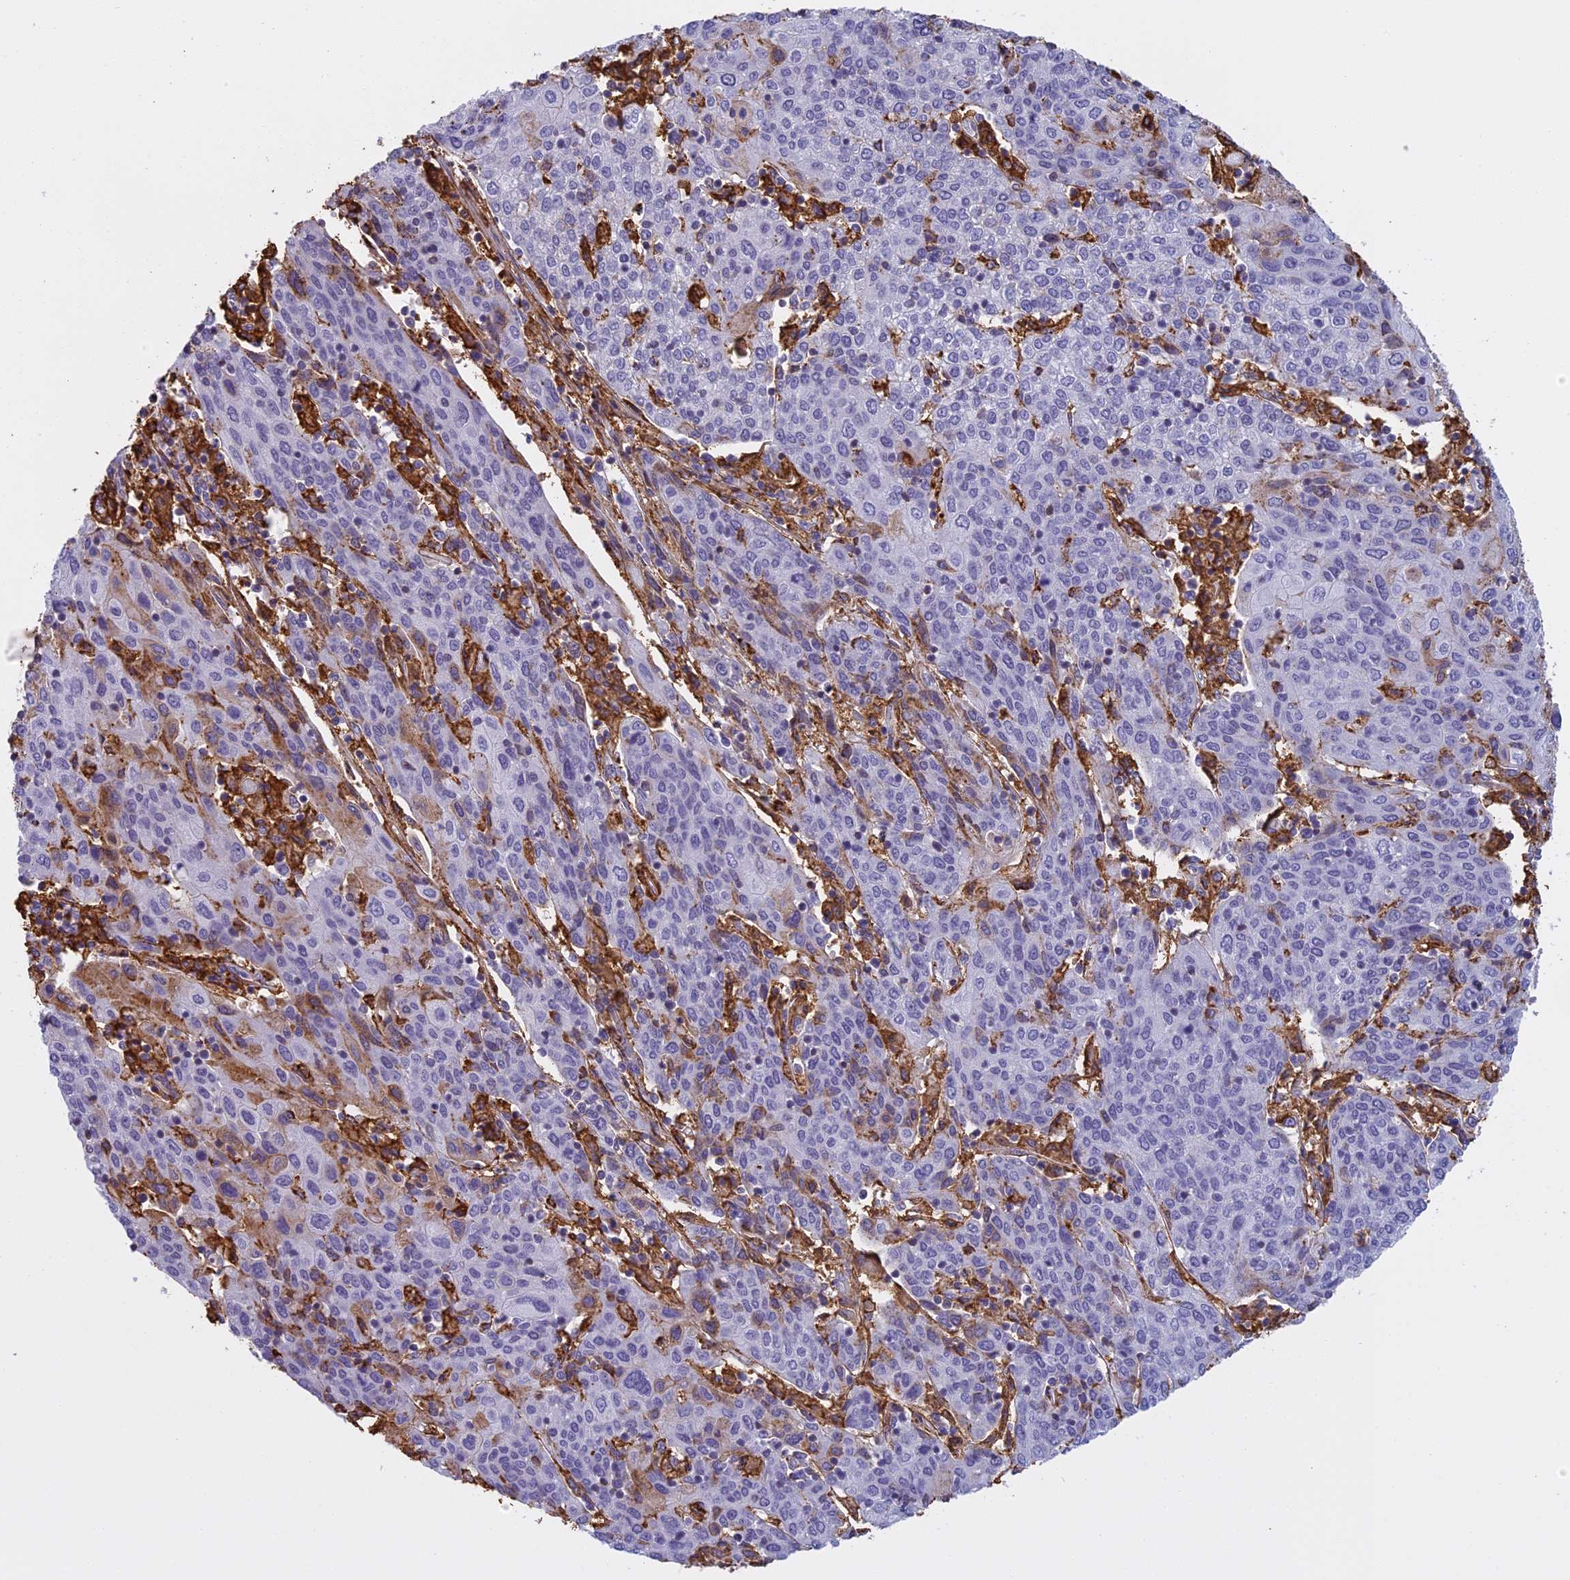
{"staining": {"intensity": "weak", "quantity": "<25%", "location": "cytoplasmic/membranous"}, "tissue": "cervical cancer", "cell_type": "Tumor cells", "image_type": "cancer", "snomed": [{"axis": "morphology", "description": "Squamous cell carcinoma, NOS"}, {"axis": "topography", "description": "Cervix"}], "caption": "Tumor cells show no significant protein positivity in cervical cancer (squamous cell carcinoma).", "gene": "TMEM255B", "patient": {"sex": "female", "age": 67}}